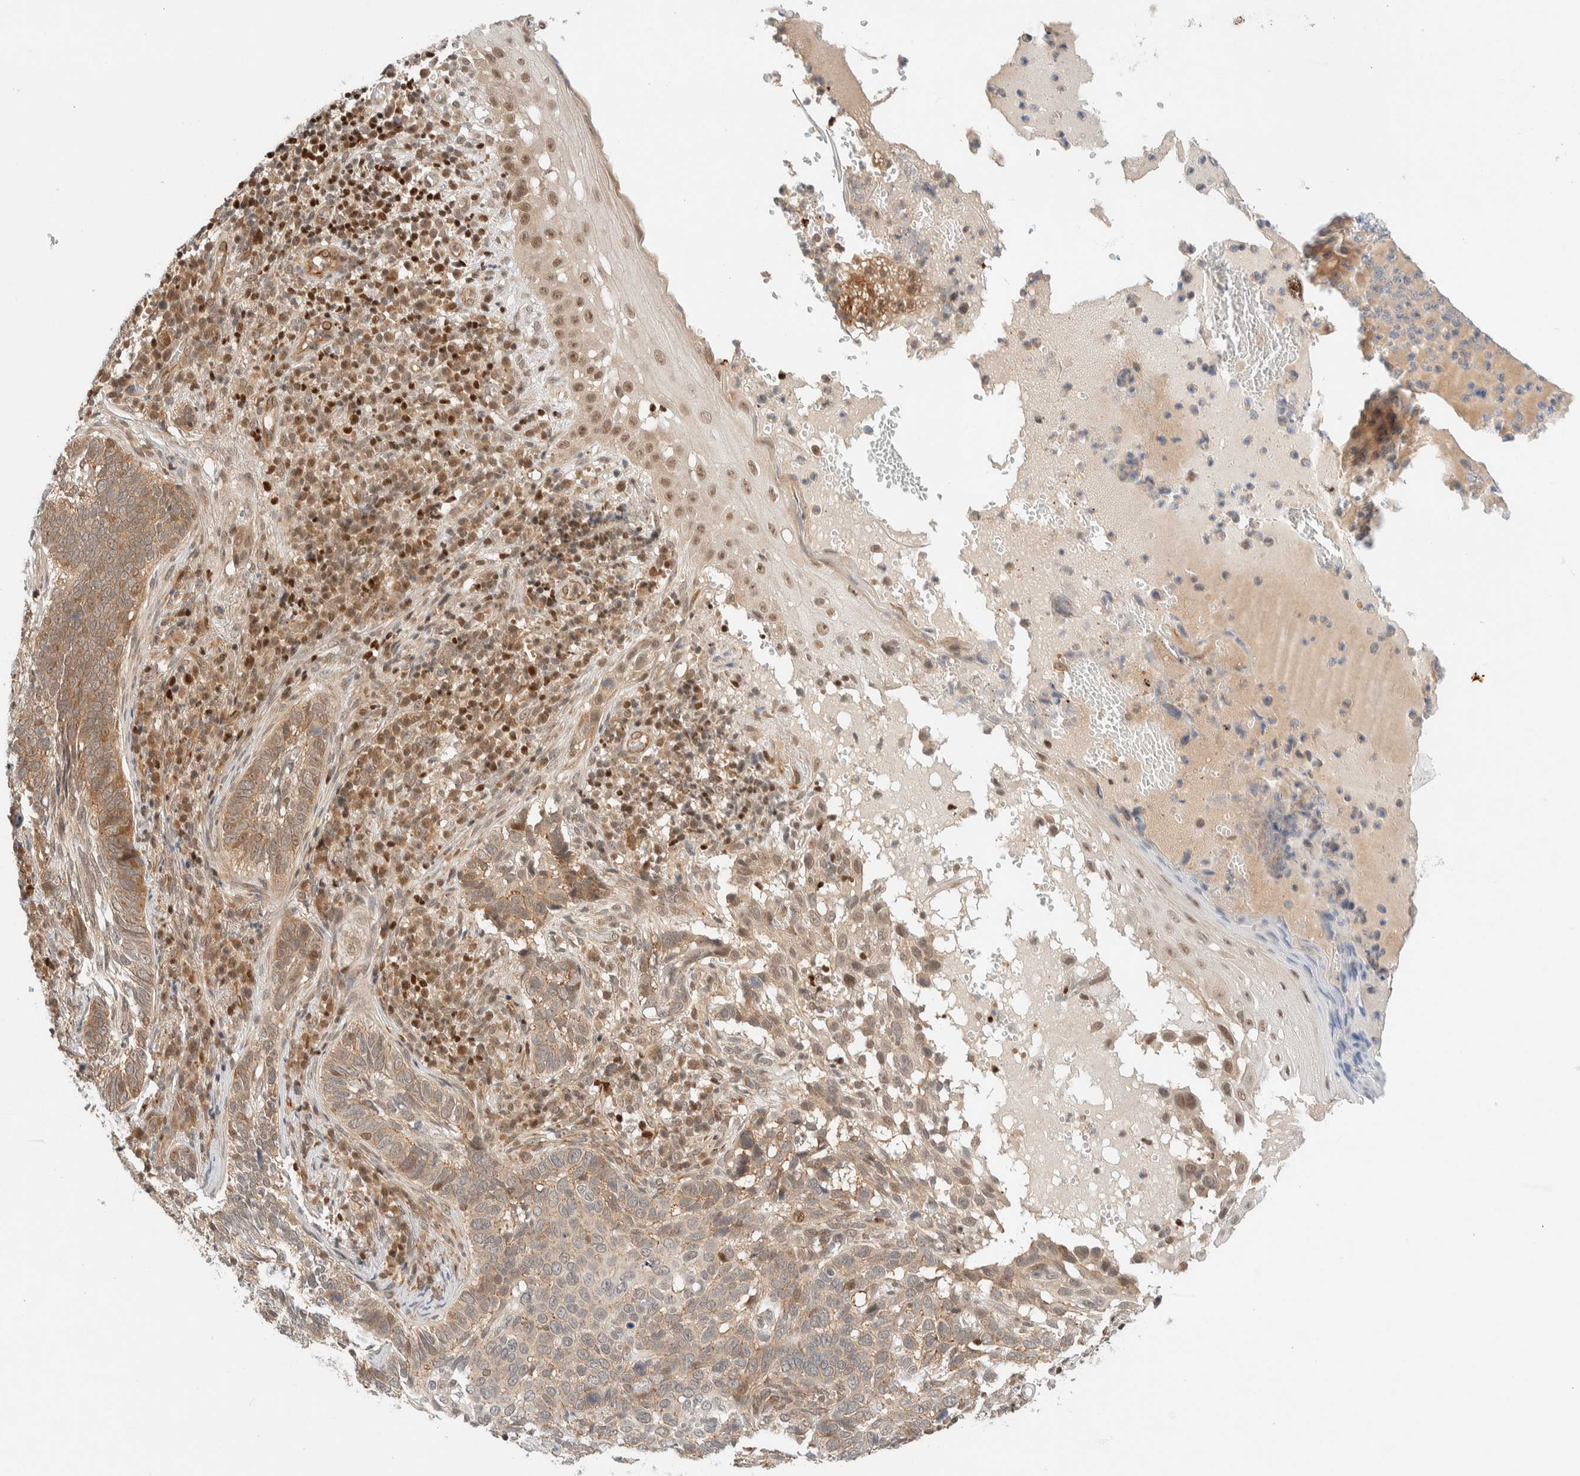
{"staining": {"intensity": "weak", "quantity": ">75%", "location": "cytoplasmic/membranous"}, "tissue": "skin cancer", "cell_type": "Tumor cells", "image_type": "cancer", "snomed": [{"axis": "morphology", "description": "Basal cell carcinoma"}, {"axis": "topography", "description": "Skin"}], "caption": "Tumor cells exhibit weak cytoplasmic/membranous expression in approximately >75% of cells in basal cell carcinoma (skin).", "gene": "C8orf76", "patient": {"sex": "female", "age": 89}}